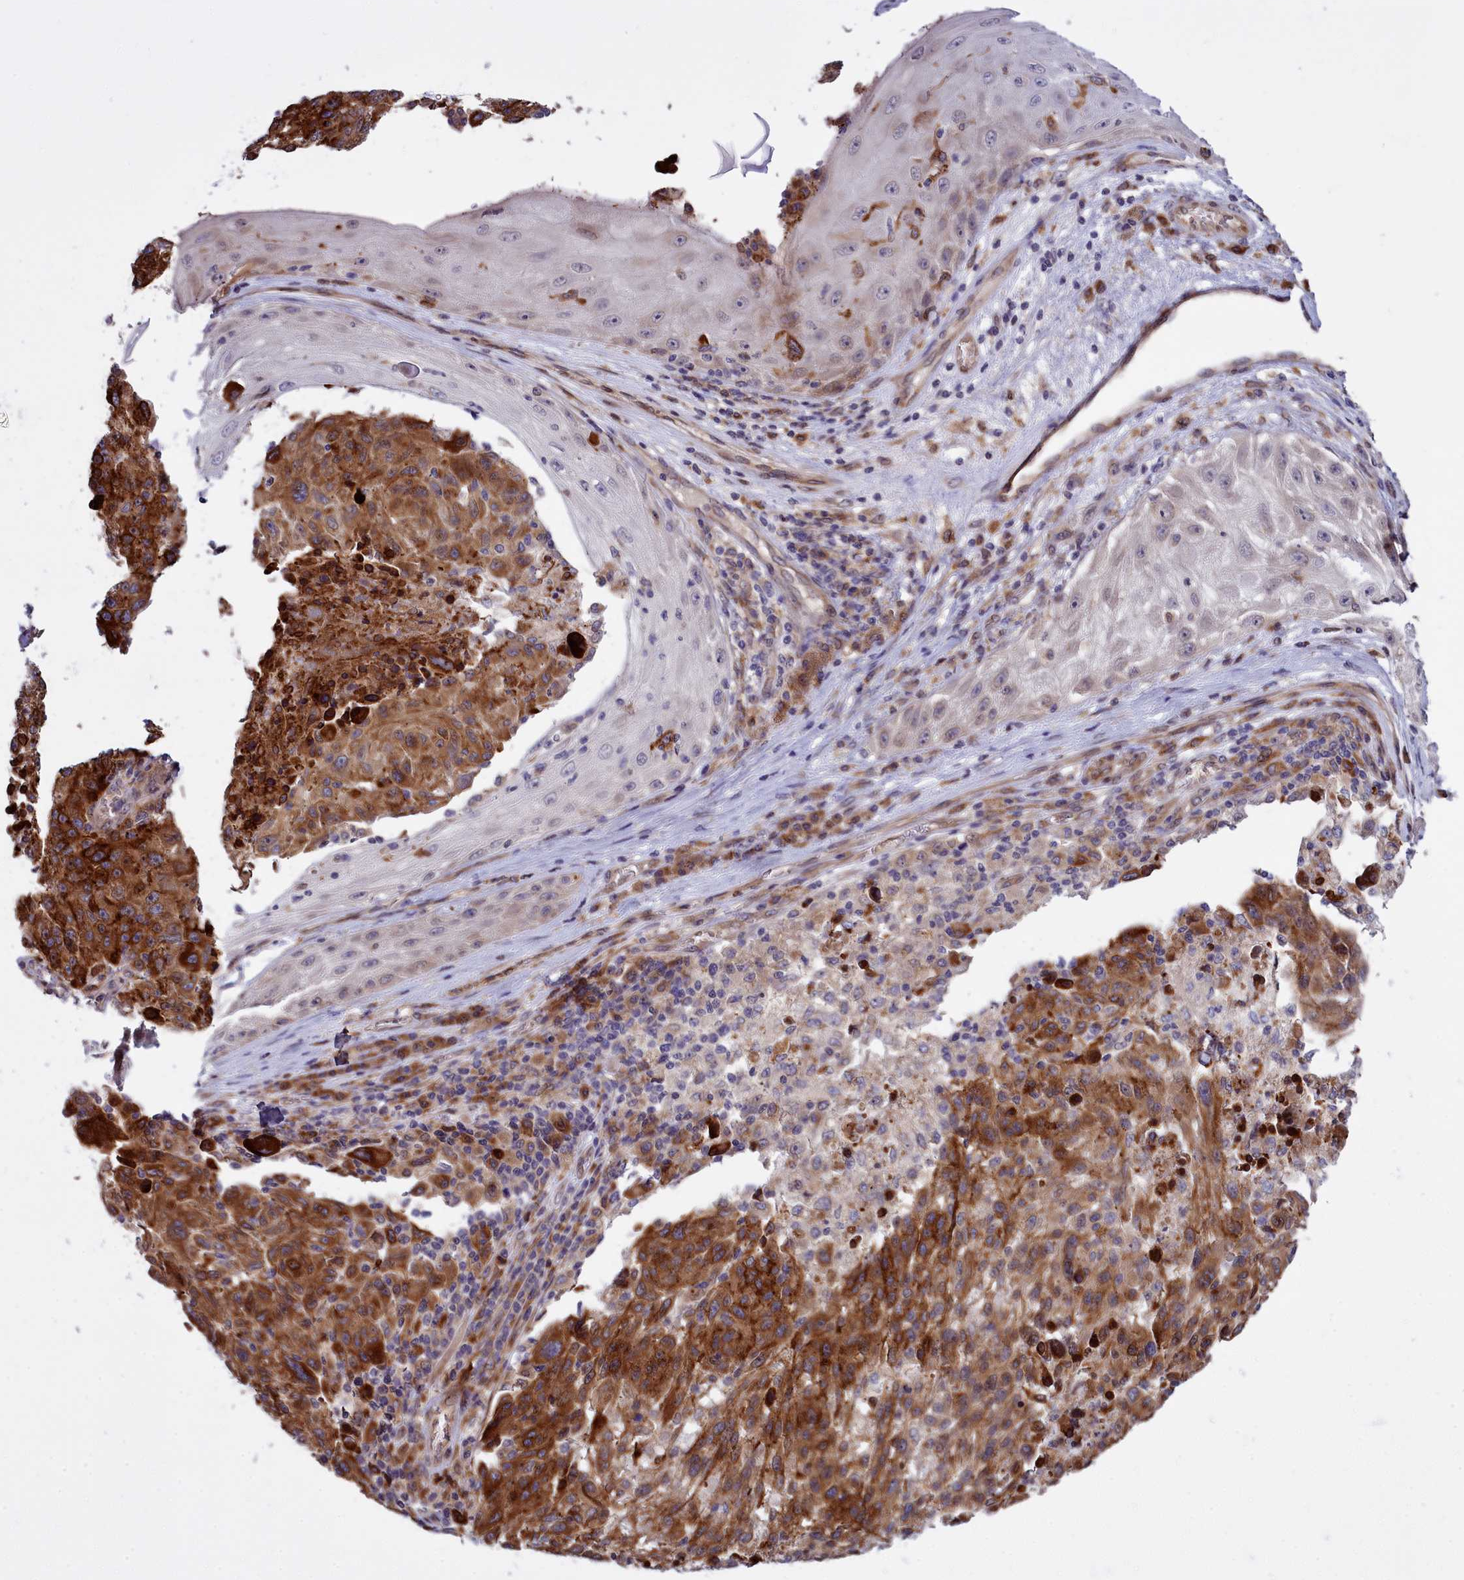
{"staining": {"intensity": "strong", "quantity": ">75%", "location": "cytoplasmic/membranous"}, "tissue": "melanoma", "cell_type": "Tumor cells", "image_type": "cancer", "snomed": [{"axis": "morphology", "description": "Malignant melanoma, NOS"}, {"axis": "topography", "description": "Skin"}], "caption": "Protein staining by IHC displays strong cytoplasmic/membranous expression in approximately >75% of tumor cells in melanoma.", "gene": "RAPGEF4", "patient": {"sex": "male", "age": 53}}